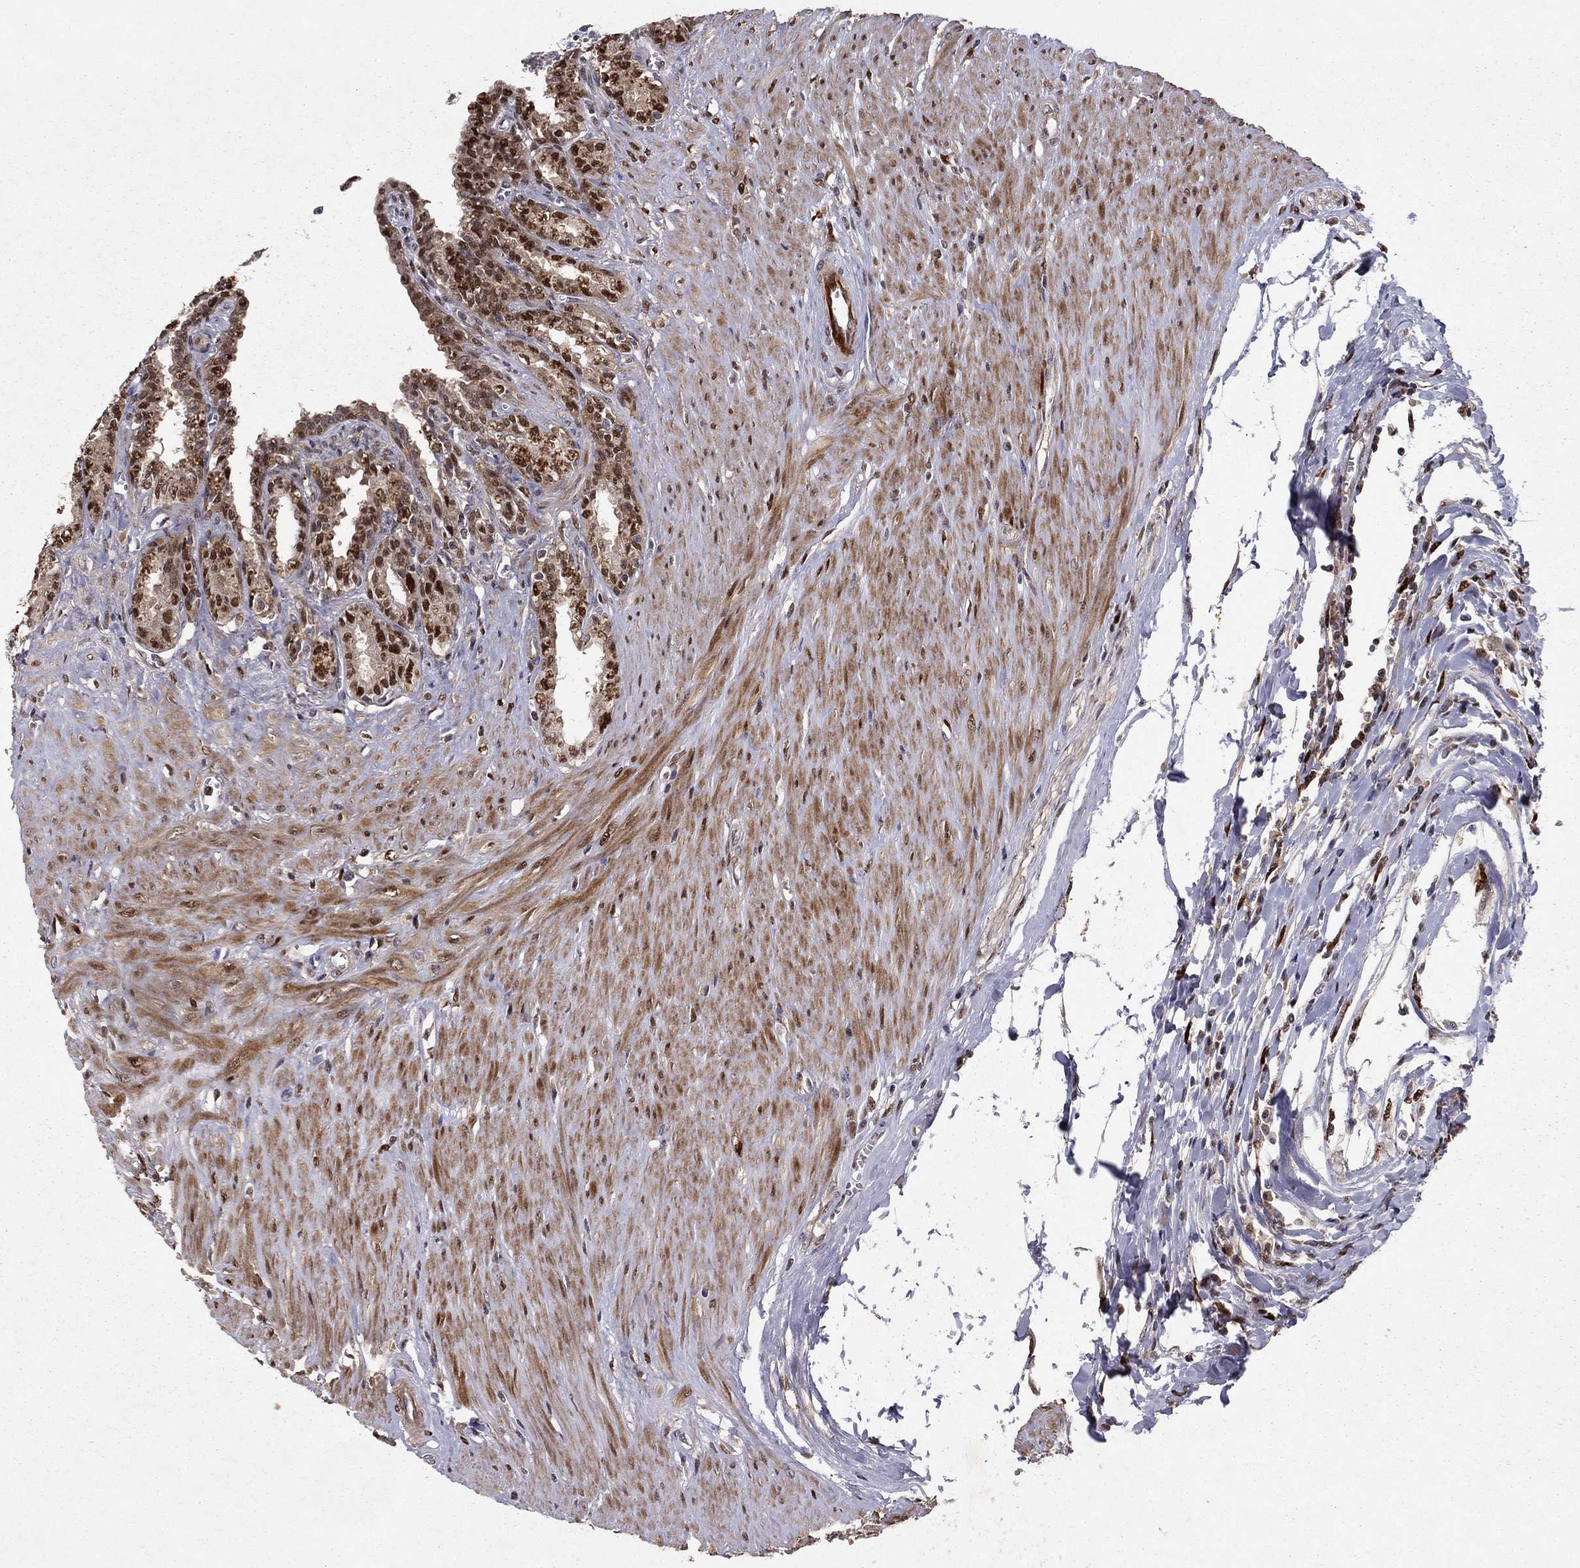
{"staining": {"intensity": "strong", "quantity": ">75%", "location": "nuclear"}, "tissue": "seminal vesicle", "cell_type": "Glandular cells", "image_type": "normal", "snomed": [{"axis": "morphology", "description": "Normal tissue, NOS"}, {"axis": "morphology", "description": "Urothelial carcinoma, NOS"}, {"axis": "topography", "description": "Urinary bladder"}, {"axis": "topography", "description": "Seminal veicle"}], "caption": "Immunohistochemistry micrograph of benign seminal vesicle: seminal vesicle stained using IHC exhibits high levels of strong protein expression localized specifically in the nuclear of glandular cells, appearing as a nuclear brown color.", "gene": "CRTC1", "patient": {"sex": "male", "age": 76}}